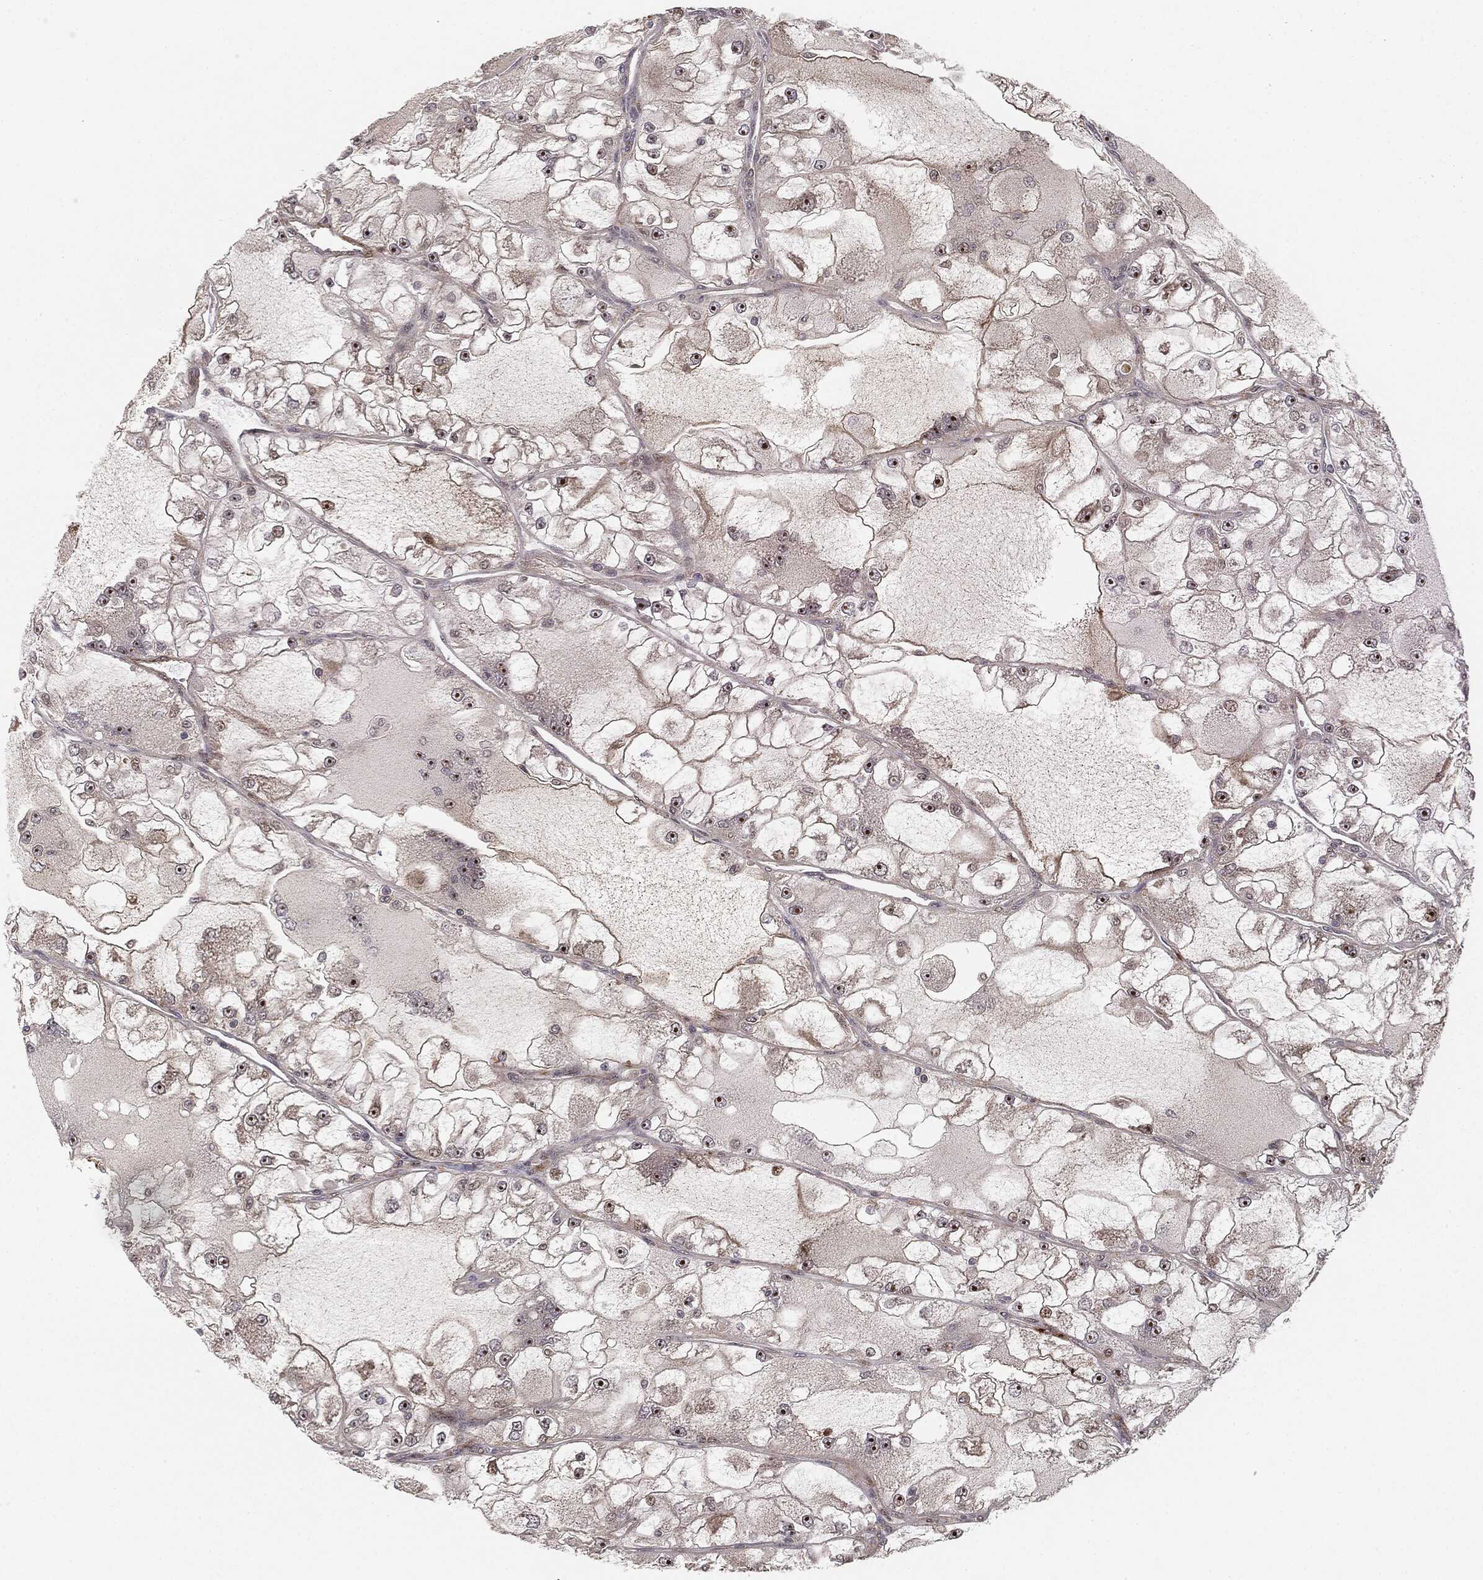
{"staining": {"intensity": "moderate", "quantity": "<25%", "location": "nuclear"}, "tissue": "renal cancer", "cell_type": "Tumor cells", "image_type": "cancer", "snomed": [{"axis": "morphology", "description": "Adenocarcinoma, NOS"}, {"axis": "topography", "description": "Kidney"}], "caption": "A brown stain highlights moderate nuclear staining of a protein in human renal cancer (adenocarcinoma) tumor cells.", "gene": "PTEN", "patient": {"sex": "female", "age": 72}}